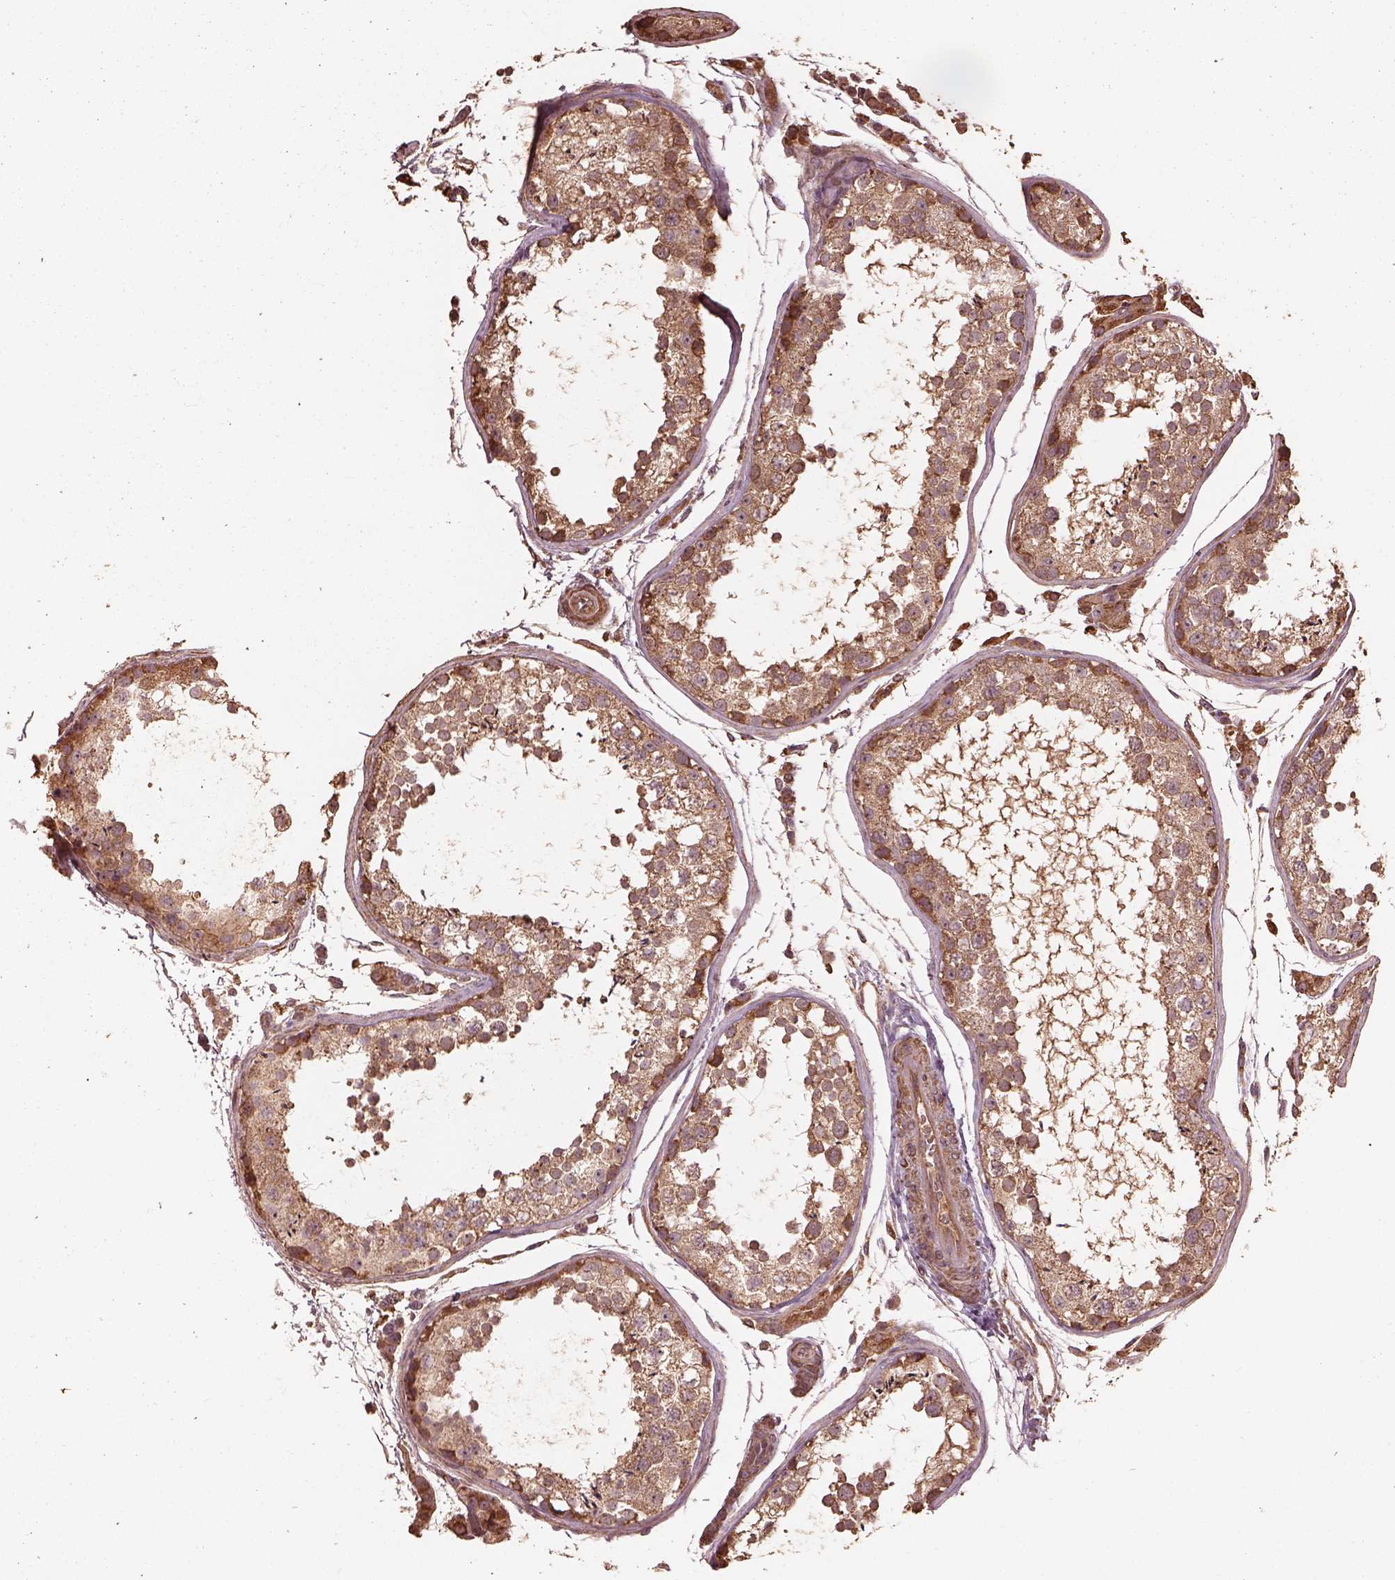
{"staining": {"intensity": "strong", "quantity": "25%-75%", "location": "cytoplasmic/membranous"}, "tissue": "testis", "cell_type": "Cells in seminiferous ducts", "image_type": "normal", "snomed": [{"axis": "morphology", "description": "Normal tissue, NOS"}, {"axis": "topography", "description": "Testis"}], "caption": "High-power microscopy captured an immunohistochemistry (IHC) image of normal testis, revealing strong cytoplasmic/membranous expression in approximately 25%-75% of cells in seminiferous ducts. The staining was performed using DAB (3,3'-diaminobenzidine) to visualize the protein expression in brown, while the nuclei were stained in blue with hematoxylin (Magnification: 20x).", "gene": "METTL4", "patient": {"sex": "male", "age": 29}}